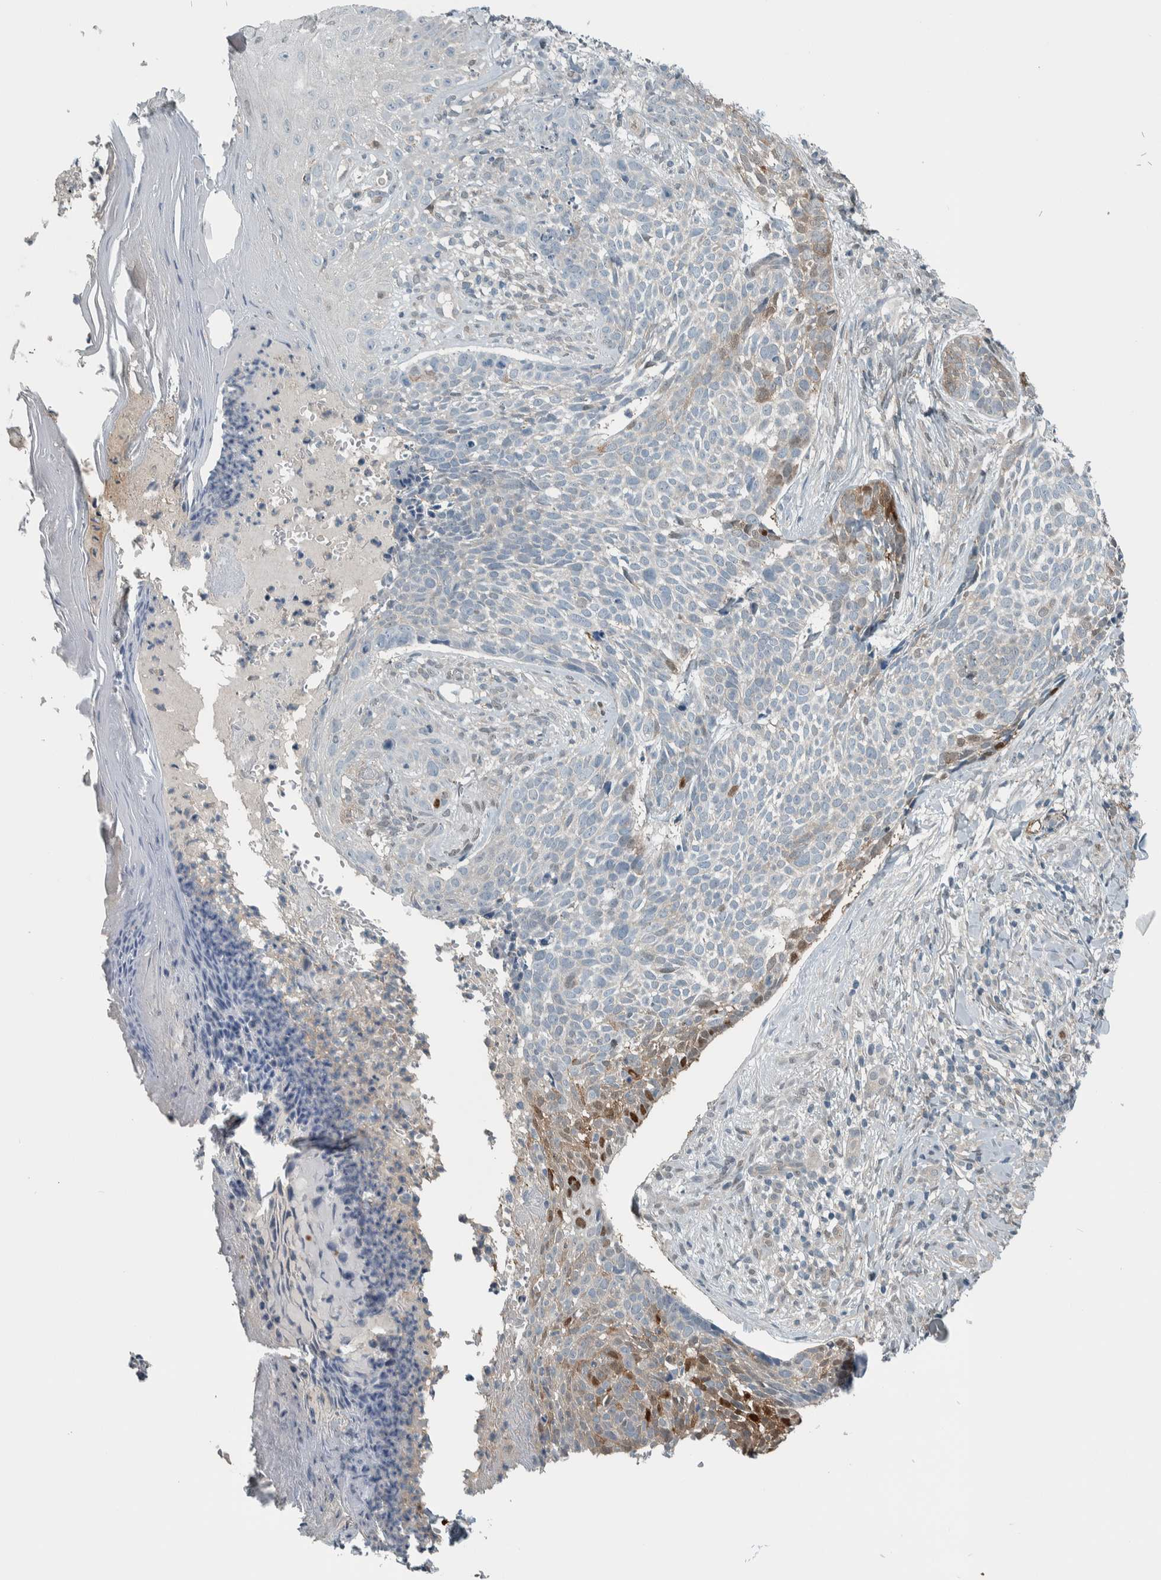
{"staining": {"intensity": "moderate", "quantity": "<25%", "location": "cytoplasmic/membranous,nuclear"}, "tissue": "skin cancer", "cell_type": "Tumor cells", "image_type": "cancer", "snomed": [{"axis": "morphology", "description": "Normal tissue, NOS"}, {"axis": "morphology", "description": "Basal cell carcinoma"}, {"axis": "topography", "description": "Skin"}], "caption": "DAB (3,3'-diaminobenzidine) immunohistochemical staining of human skin basal cell carcinoma demonstrates moderate cytoplasmic/membranous and nuclear protein positivity in about <25% of tumor cells. (DAB IHC, brown staining for protein, blue staining for nuclei).", "gene": "ALAD", "patient": {"sex": "male", "age": 67}}